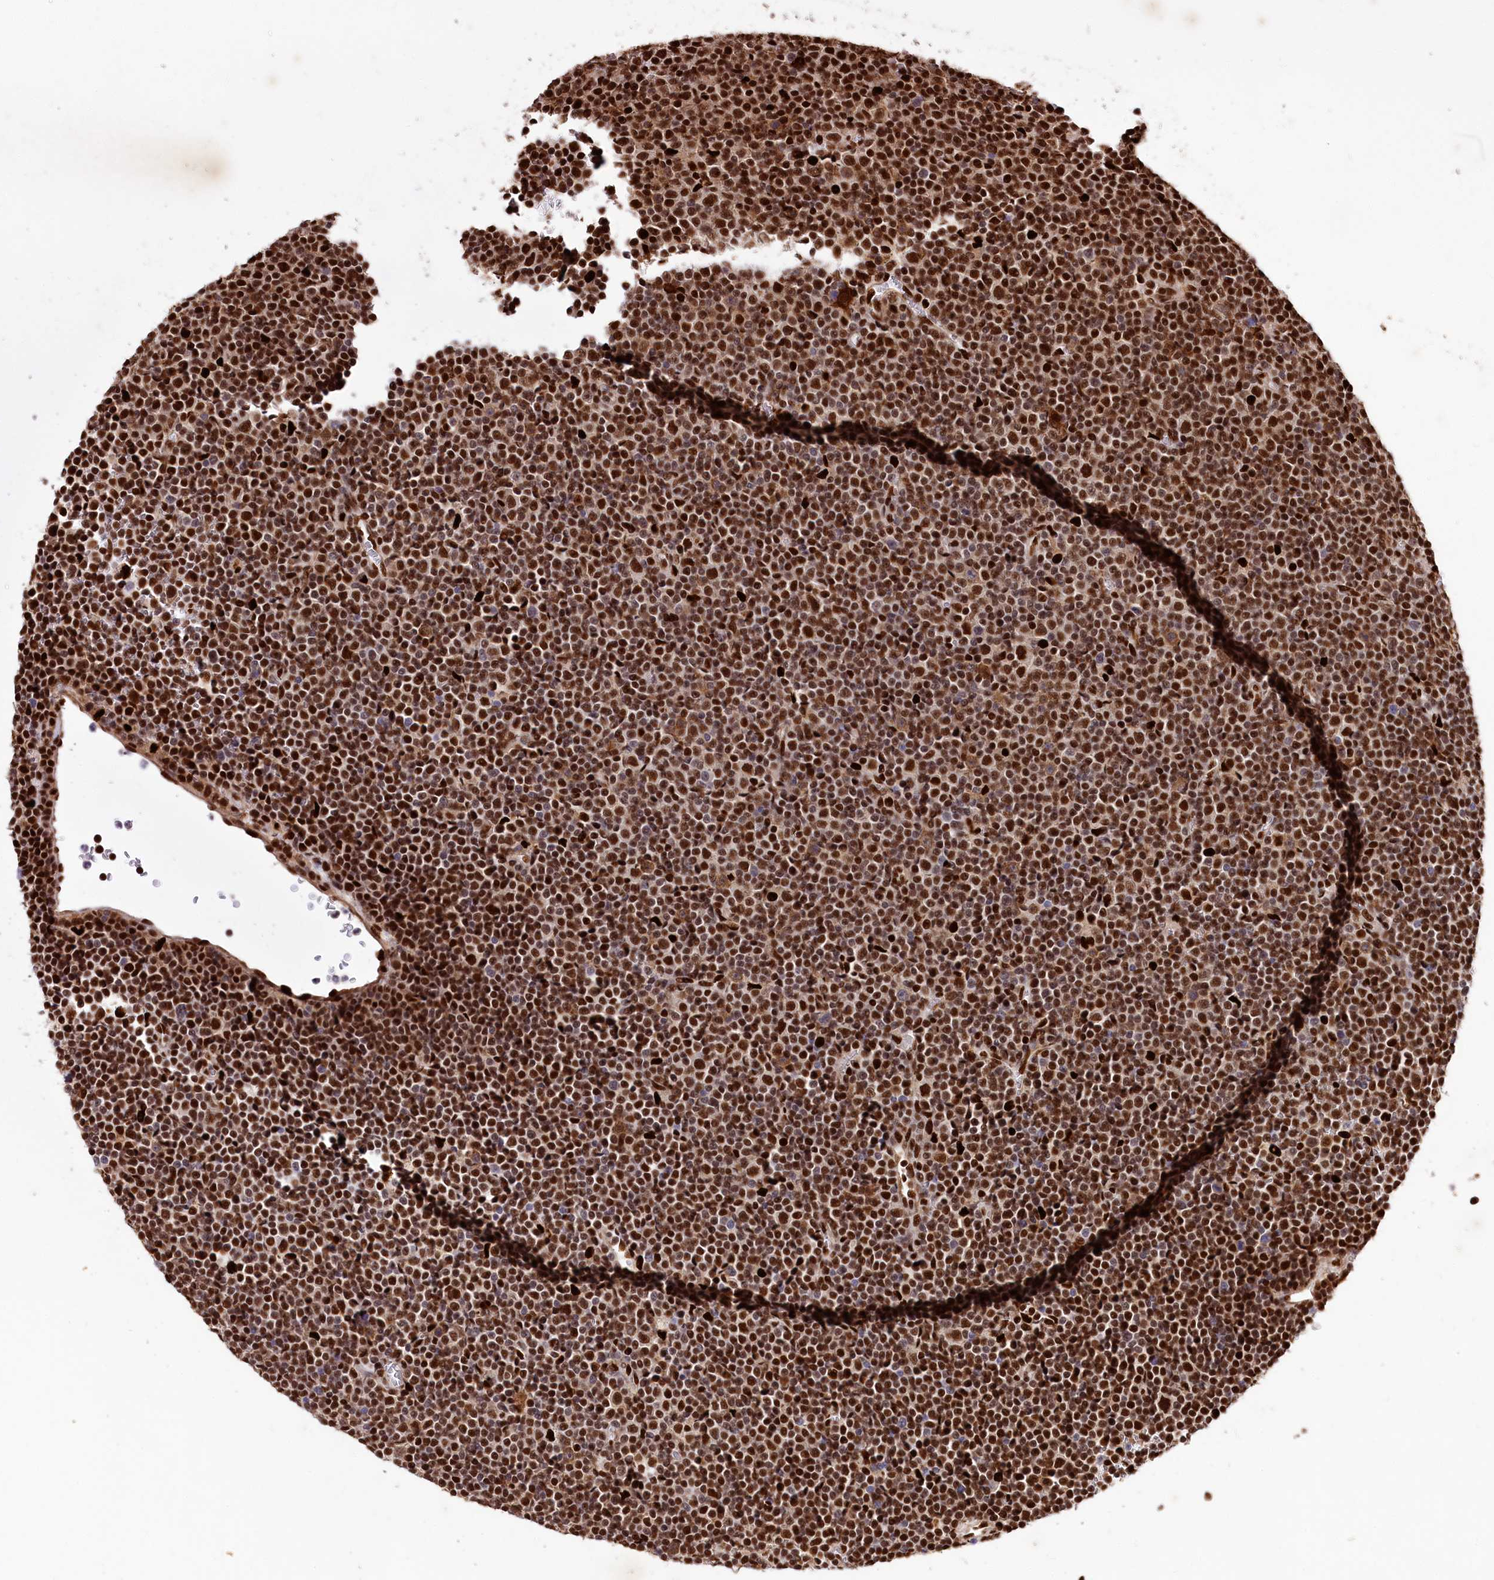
{"staining": {"intensity": "strong", "quantity": ">75%", "location": "nuclear"}, "tissue": "lymphoma", "cell_type": "Tumor cells", "image_type": "cancer", "snomed": [{"axis": "morphology", "description": "Malignant lymphoma, non-Hodgkin's type, Low grade"}, {"axis": "topography", "description": "Lymph node"}], "caption": "A micrograph of human lymphoma stained for a protein exhibits strong nuclear brown staining in tumor cells.", "gene": "FIGN", "patient": {"sex": "female", "age": 67}}